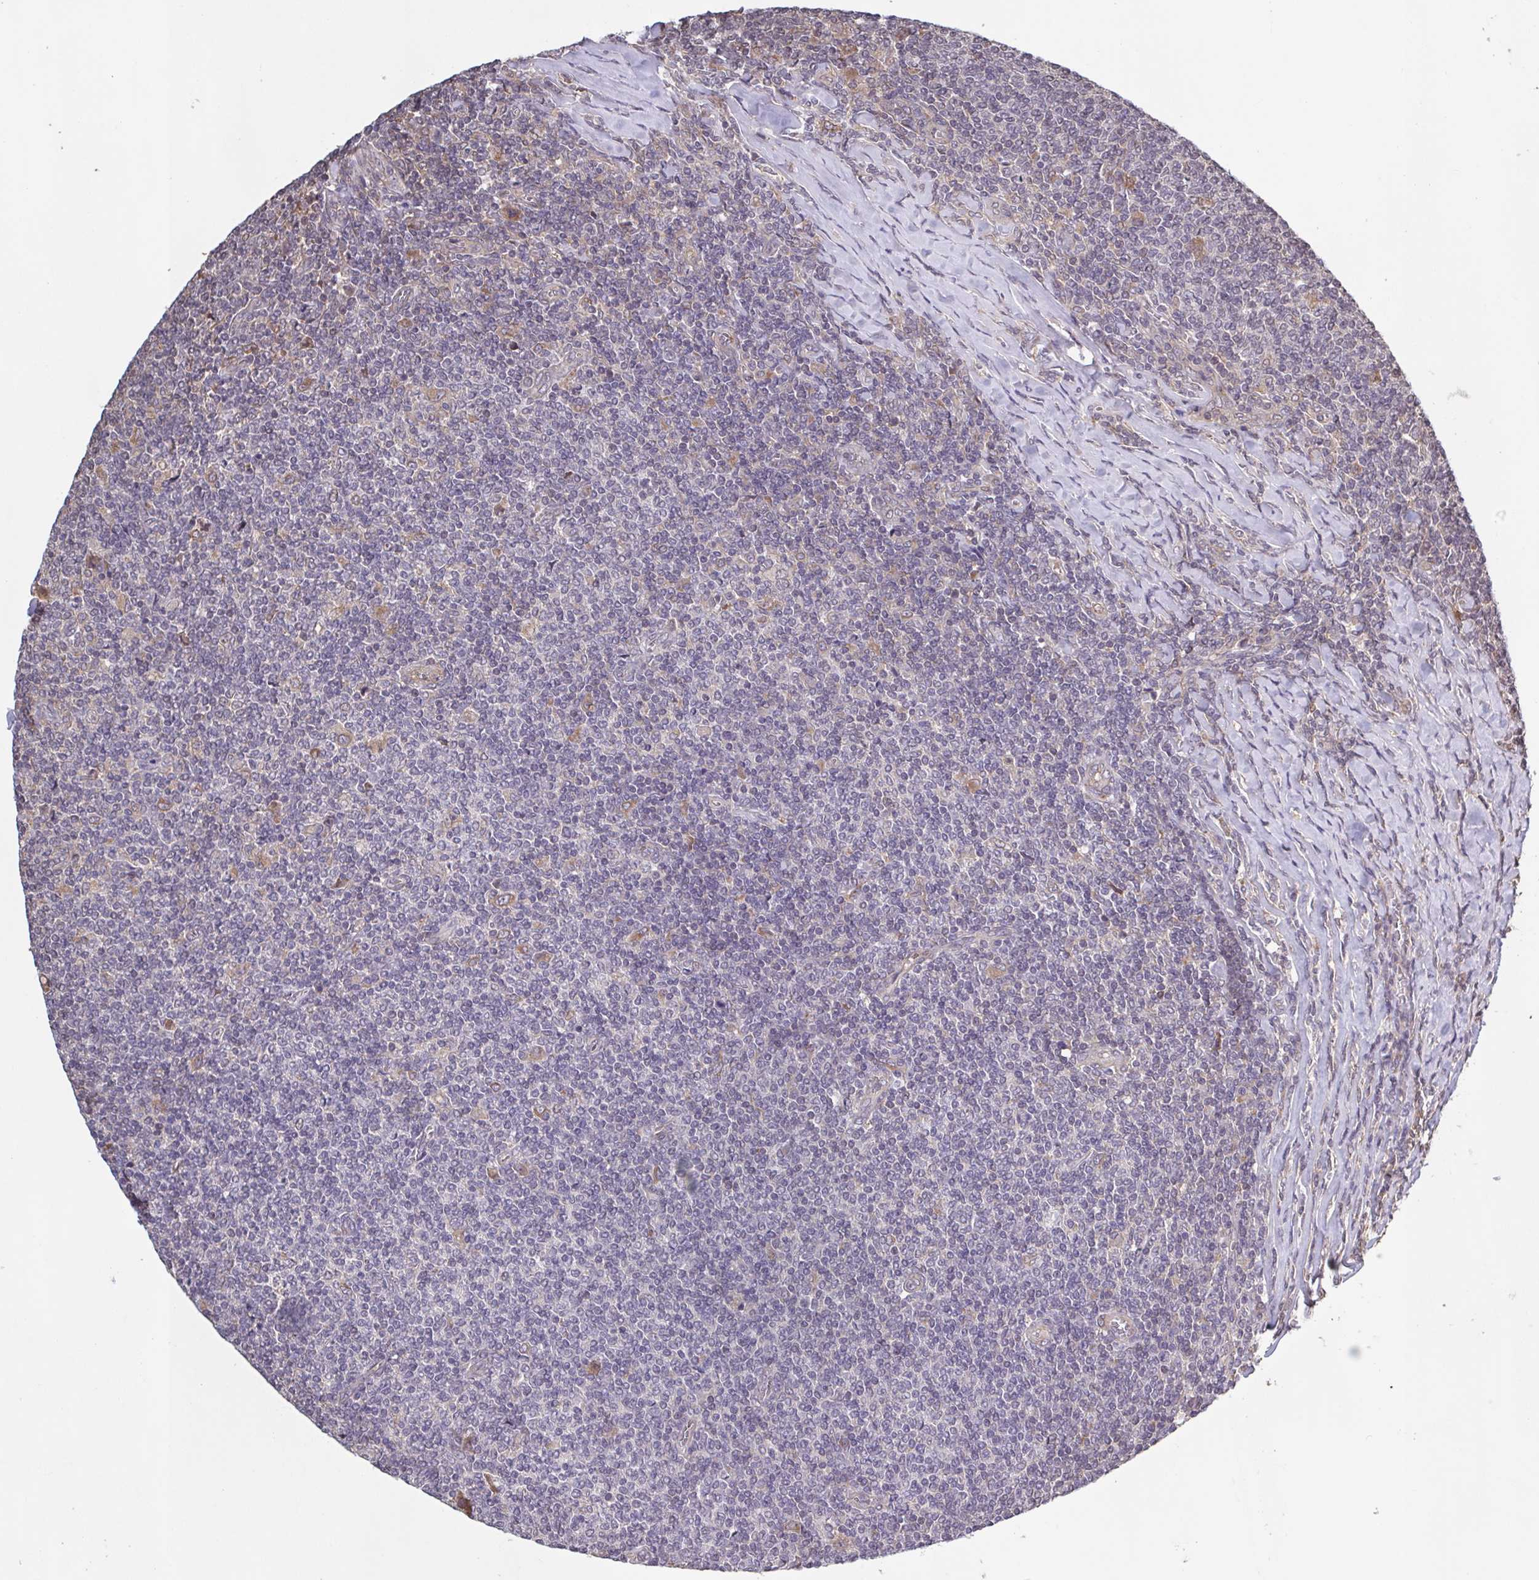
{"staining": {"intensity": "negative", "quantity": "none", "location": "none"}, "tissue": "lymphoma", "cell_type": "Tumor cells", "image_type": "cancer", "snomed": [{"axis": "morphology", "description": "Malignant lymphoma, non-Hodgkin's type, Low grade"}, {"axis": "topography", "description": "Lymph node"}], "caption": "This is an immunohistochemistry (IHC) image of human lymphoma. There is no positivity in tumor cells.", "gene": "ZNF200", "patient": {"sex": "male", "age": 52}}